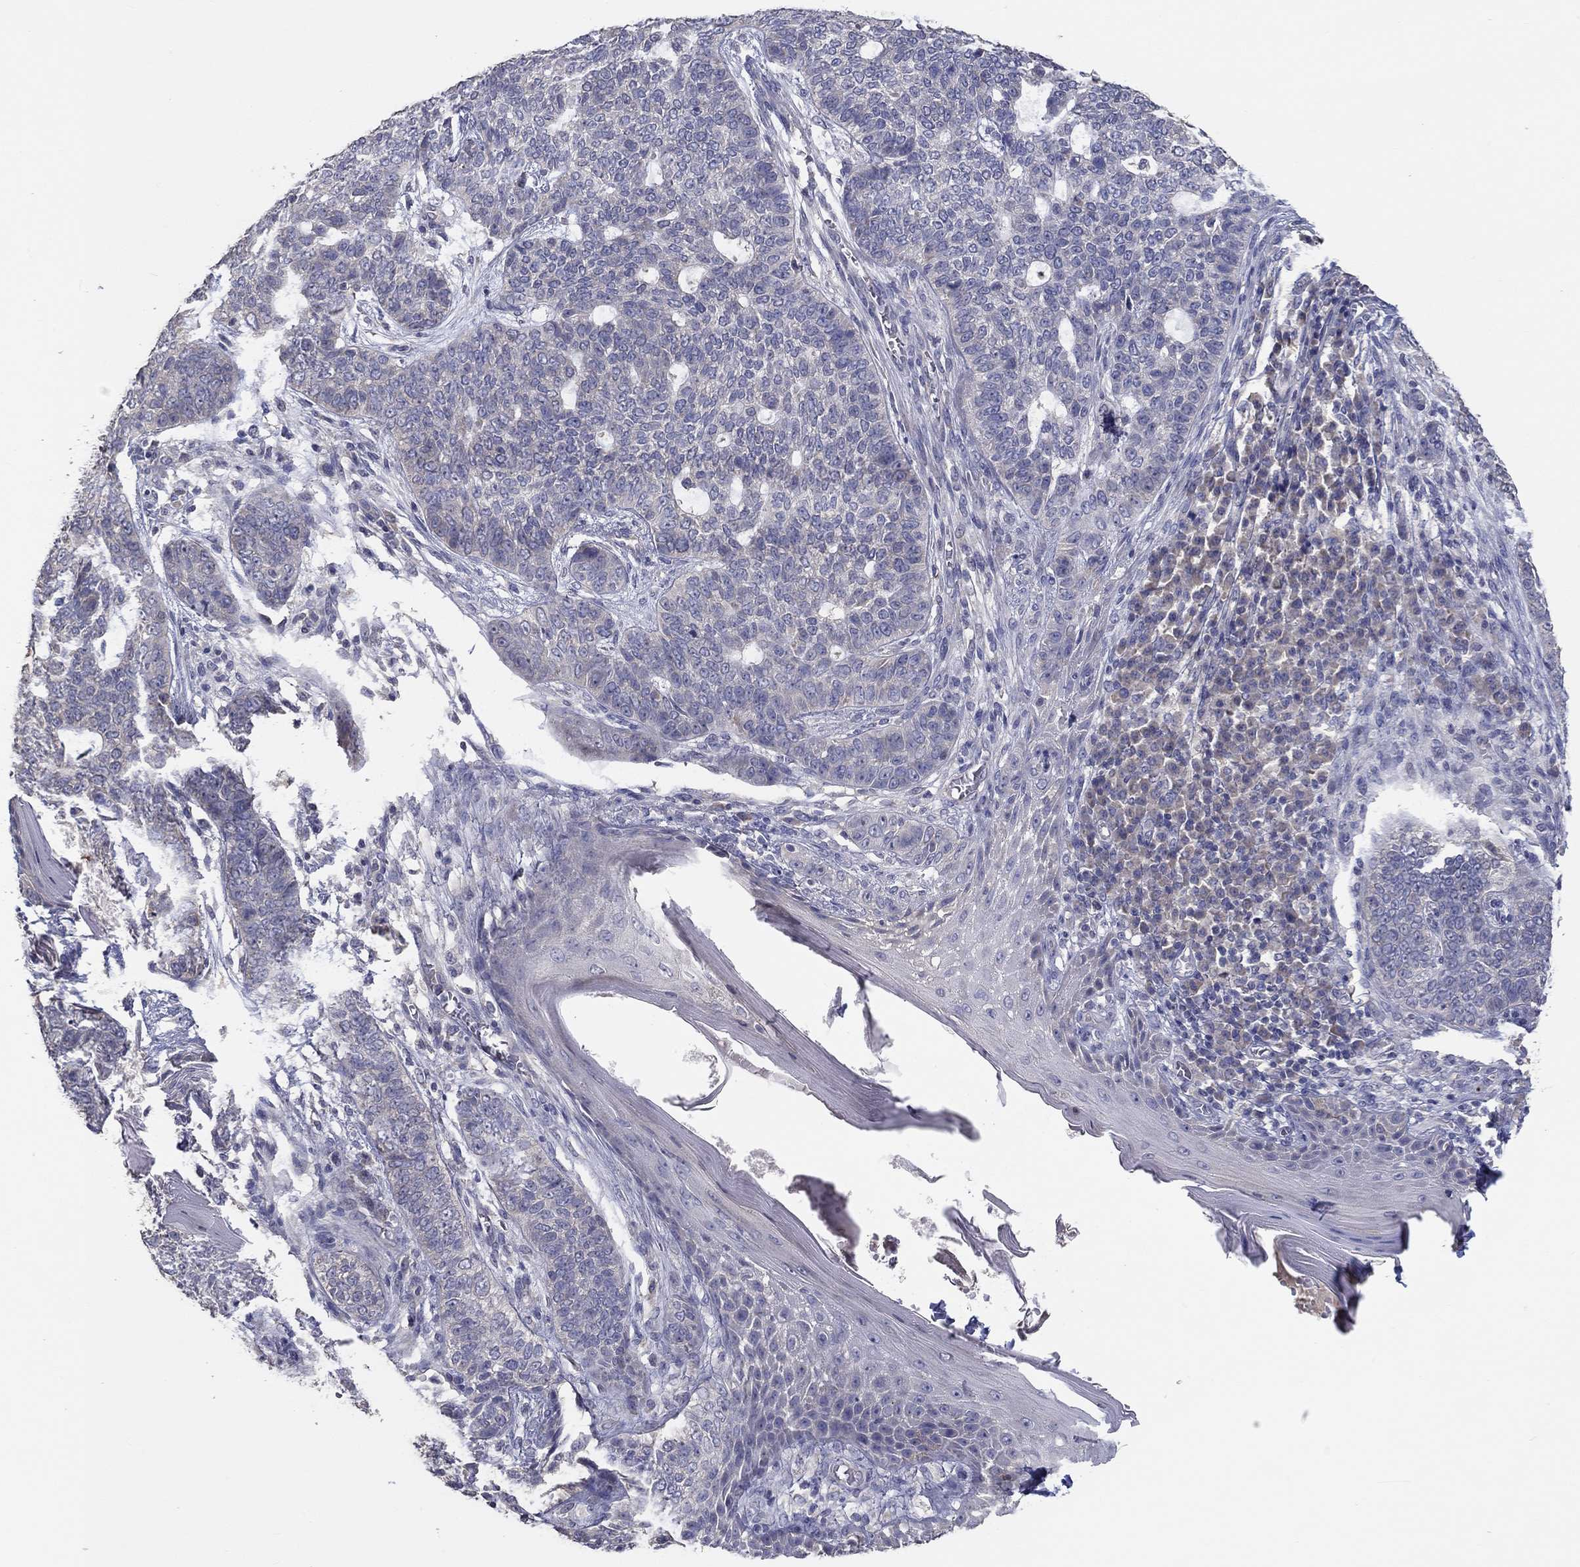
{"staining": {"intensity": "negative", "quantity": "none", "location": "none"}, "tissue": "skin cancer", "cell_type": "Tumor cells", "image_type": "cancer", "snomed": [{"axis": "morphology", "description": "Basal cell carcinoma"}, {"axis": "topography", "description": "Skin"}], "caption": "Basal cell carcinoma (skin) was stained to show a protein in brown. There is no significant staining in tumor cells. (DAB immunohistochemistry (IHC) visualized using brightfield microscopy, high magnification).", "gene": "DOCK3", "patient": {"sex": "female", "age": 69}}